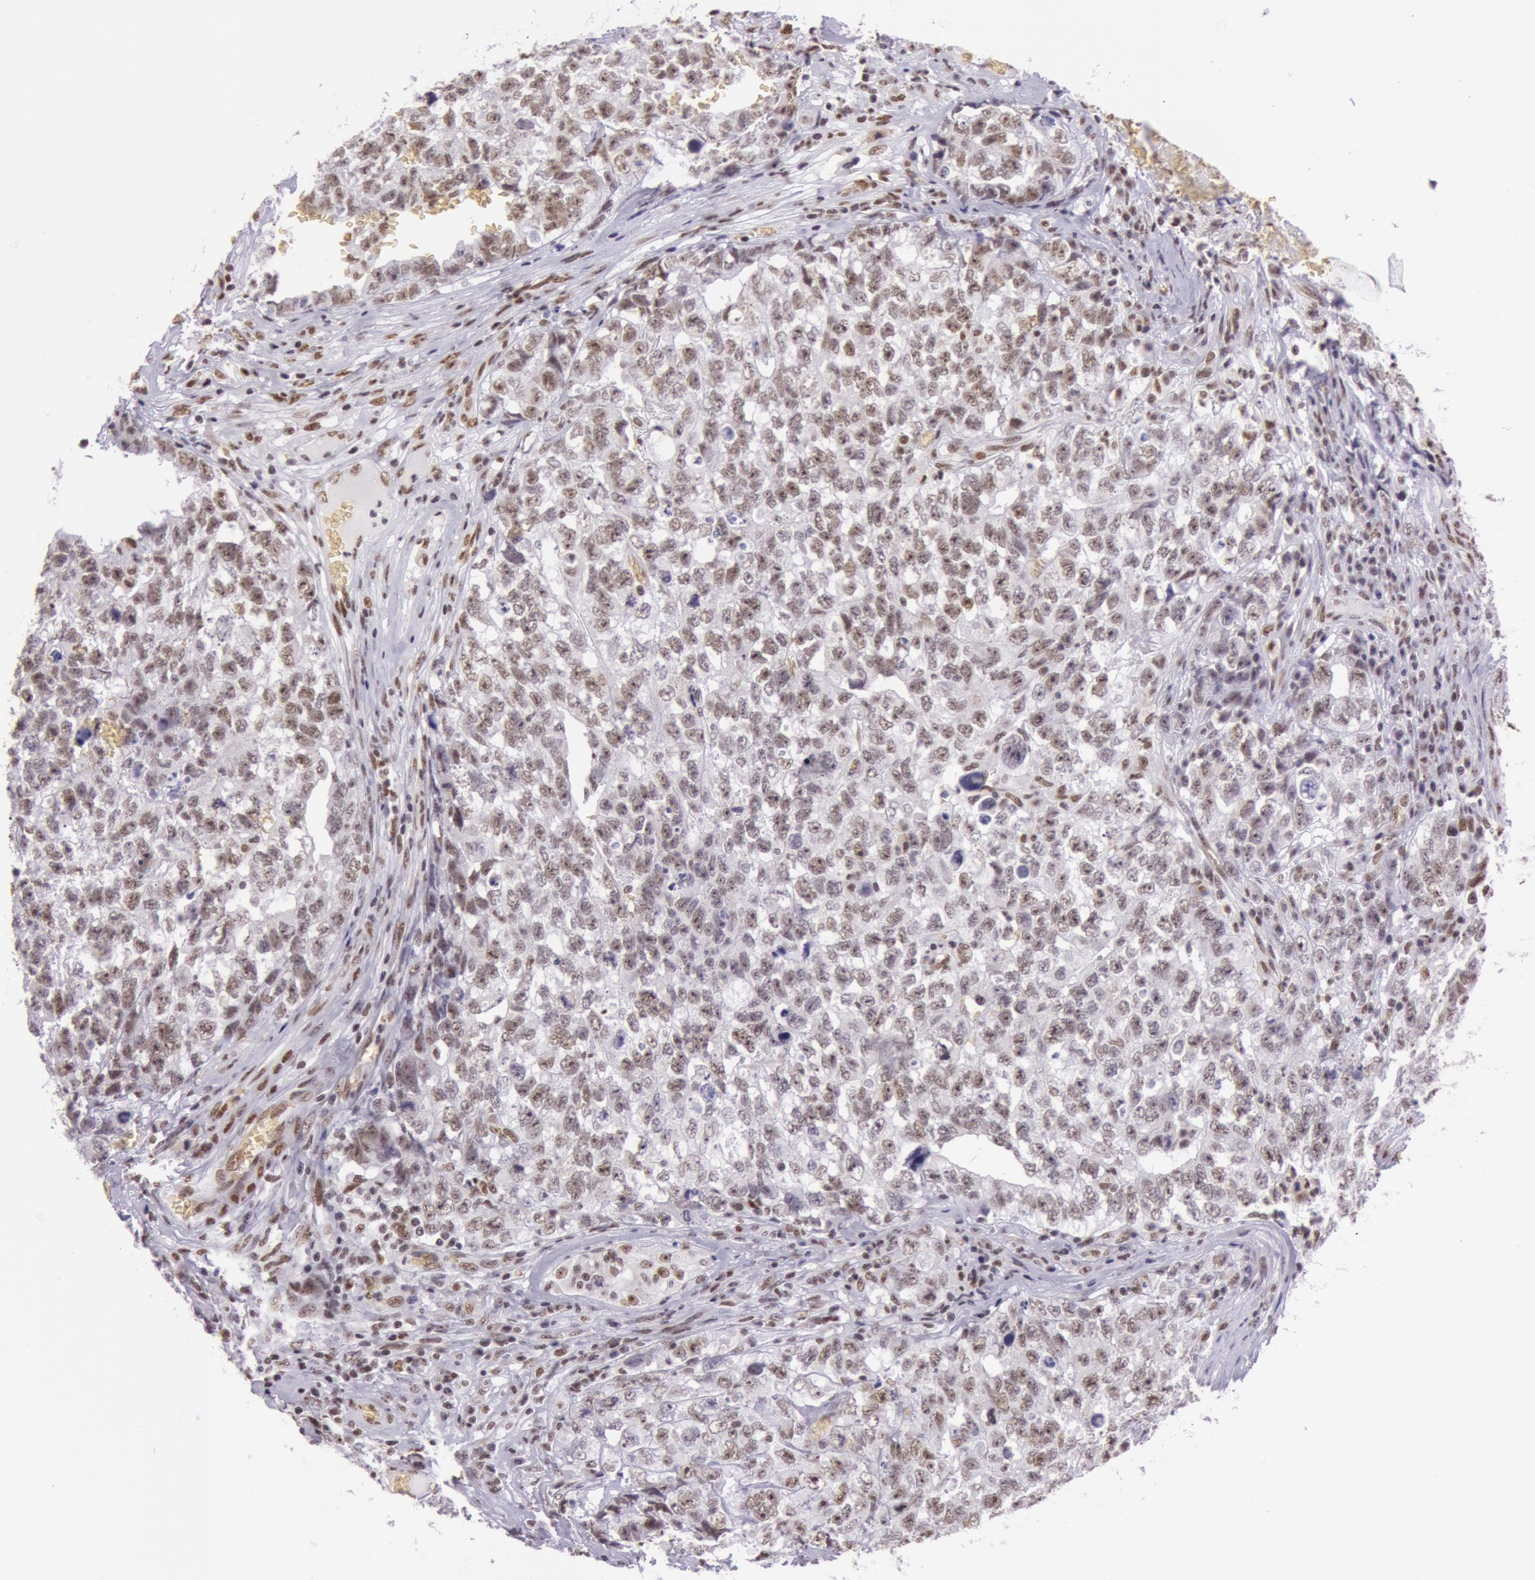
{"staining": {"intensity": "moderate", "quantity": ">75%", "location": "nuclear"}, "tissue": "testis cancer", "cell_type": "Tumor cells", "image_type": "cancer", "snomed": [{"axis": "morphology", "description": "Carcinoma, Embryonal, NOS"}, {"axis": "topography", "description": "Testis"}], "caption": "Testis embryonal carcinoma was stained to show a protein in brown. There is medium levels of moderate nuclear staining in about >75% of tumor cells.", "gene": "NBN", "patient": {"sex": "male", "age": 31}}